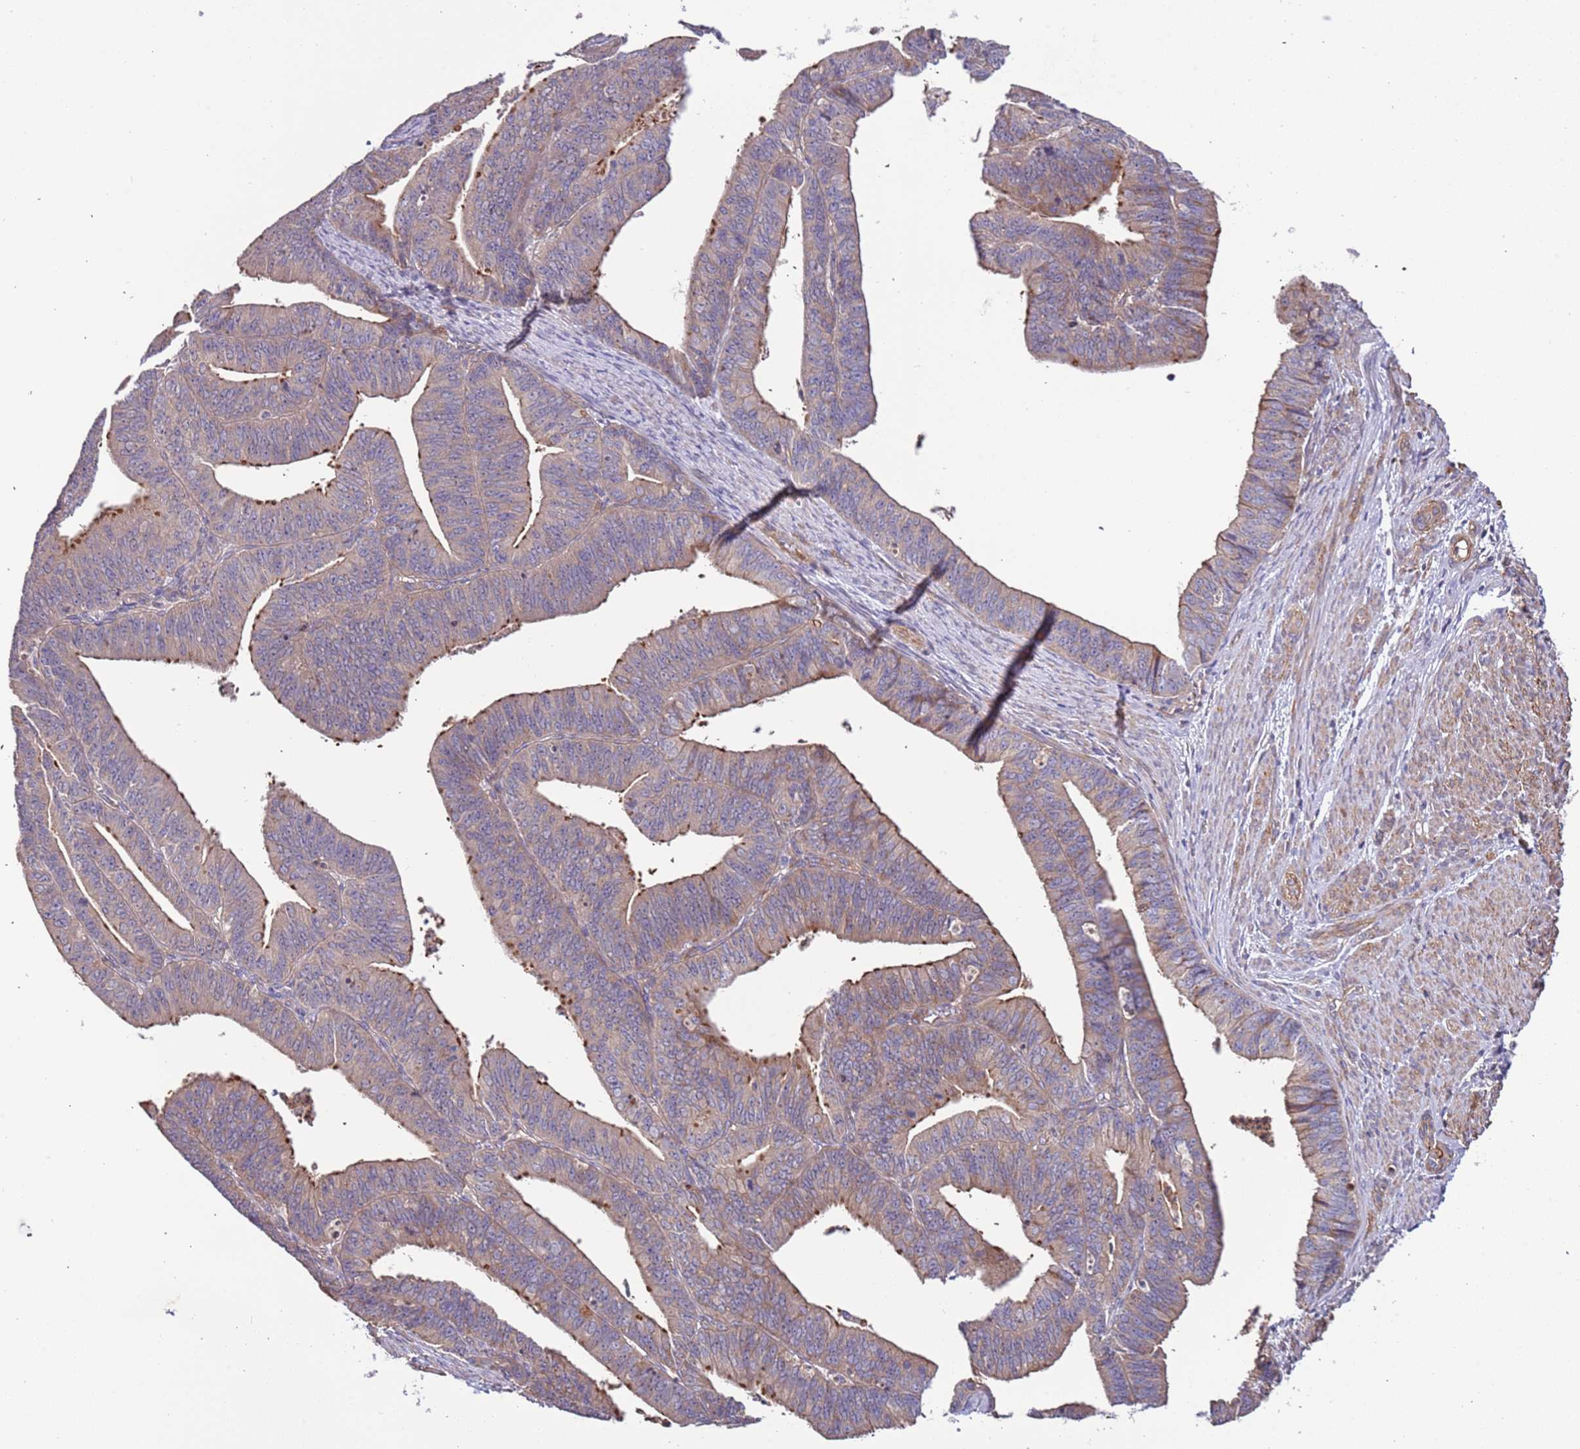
{"staining": {"intensity": "moderate", "quantity": "<25%", "location": "cytoplasmic/membranous"}, "tissue": "endometrial cancer", "cell_type": "Tumor cells", "image_type": "cancer", "snomed": [{"axis": "morphology", "description": "Adenocarcinoma, NOS"}, {"axis": "topography", "description": "Endometrium"}], "caption": "The photomicrograph exhibits a brown stain indicating the presence of a protein in the cytoplasmic/membranous of tumor cells in endometrial cancer (adenocarcinoma).", "gene": "LAMB4", "patient": {"sex": "female", "age": 73}}